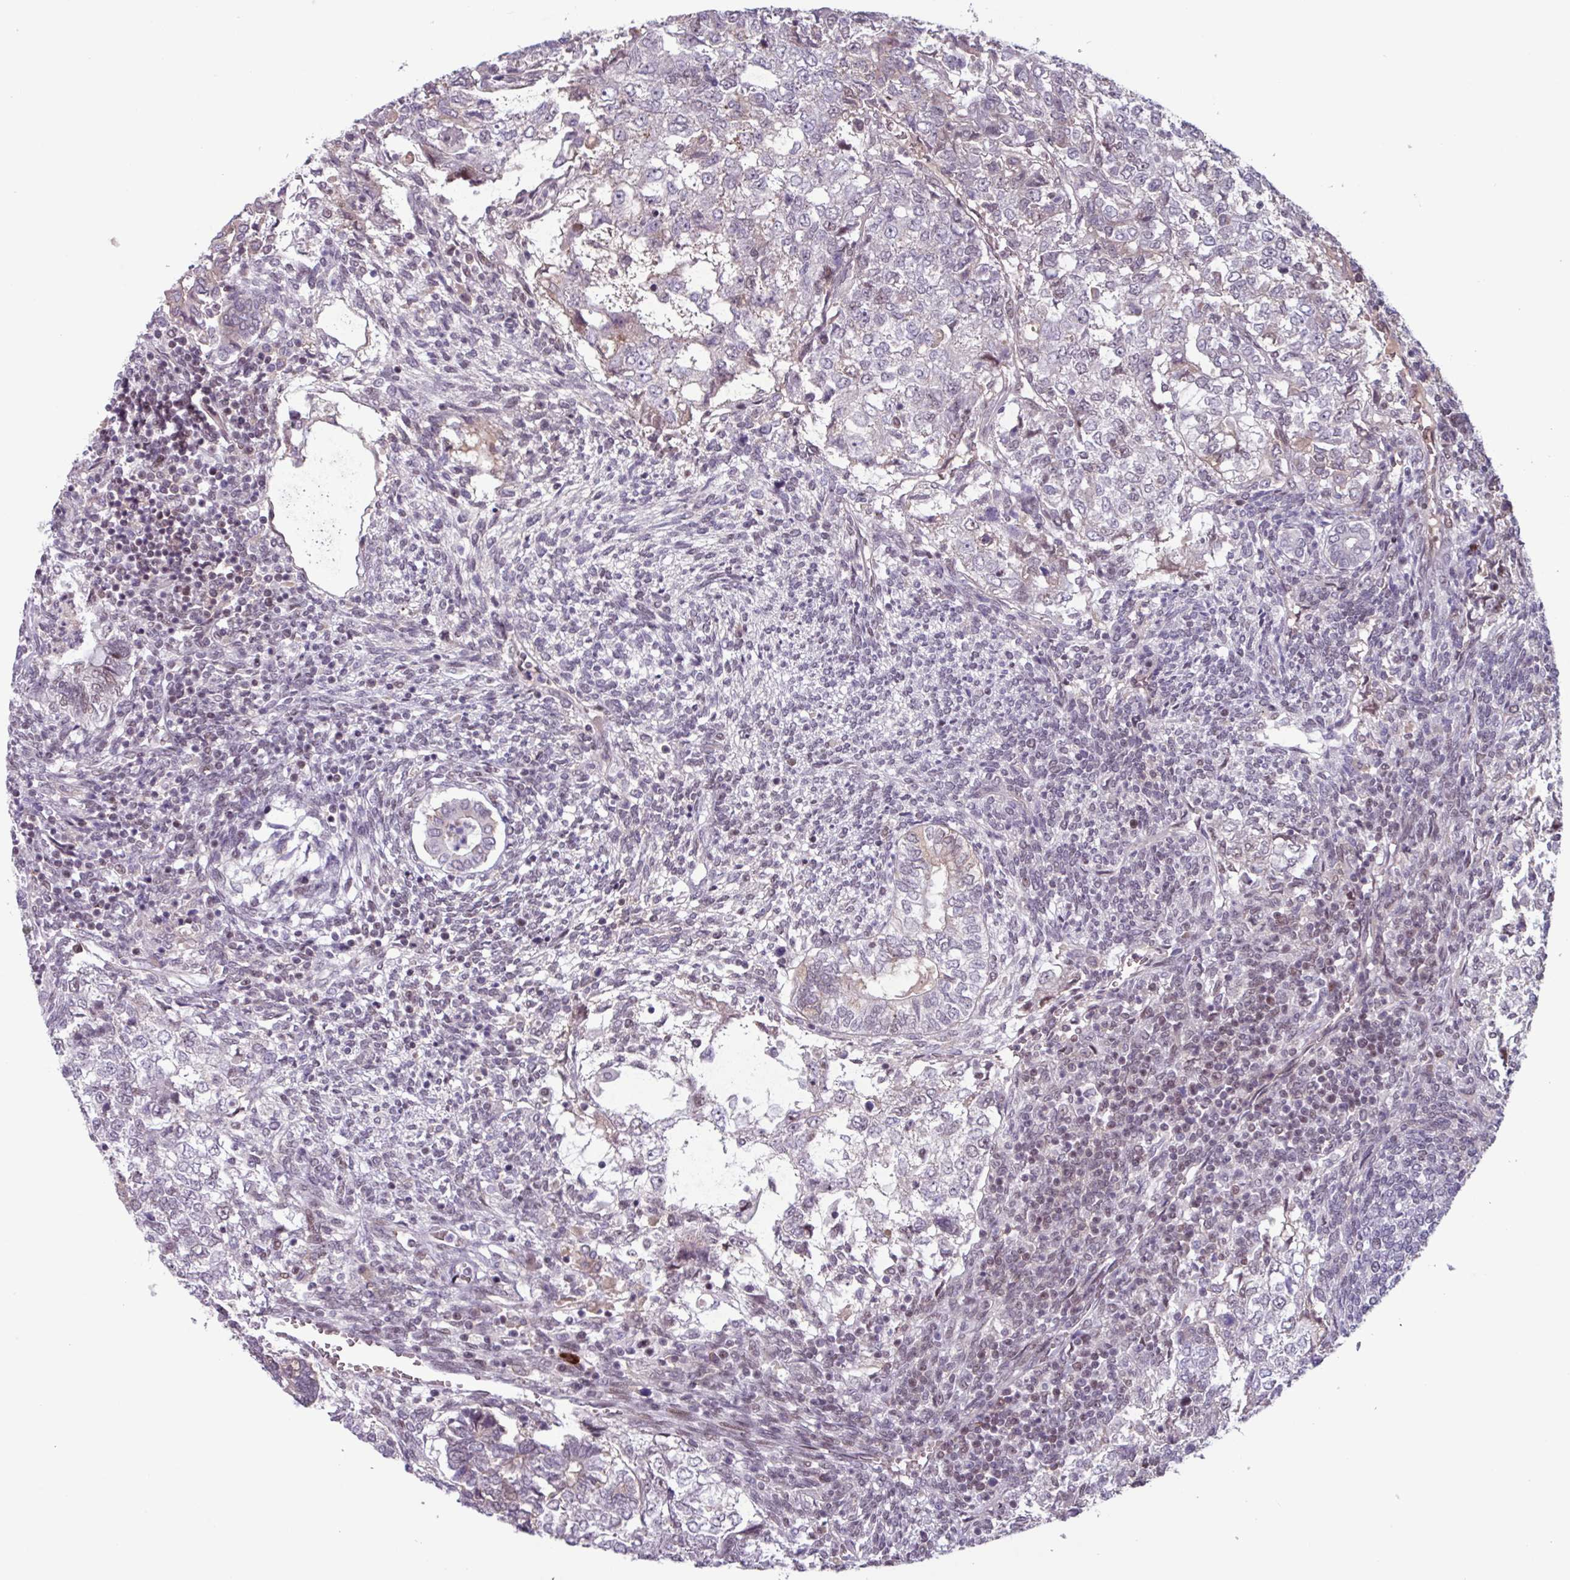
{"staining": {"intensity": "negative", "quantity": "none", "location": "none"}, "tissue": "testis cancer", "cell_type": "Tumor cells", "image_type": "cancer", "snomed": [{"axis": "morphology", "description": "Carcinoma, Embryonal, NOS"}, {"axis": "topography", "description": "Testis"}], "caption": "Histopathology image shows no protein positivity in tumor cells of testis cancer (embryonal carcinoma) tissue.", "gene": "ZNF575", "patient": {"sex": "male", "age": 23}}